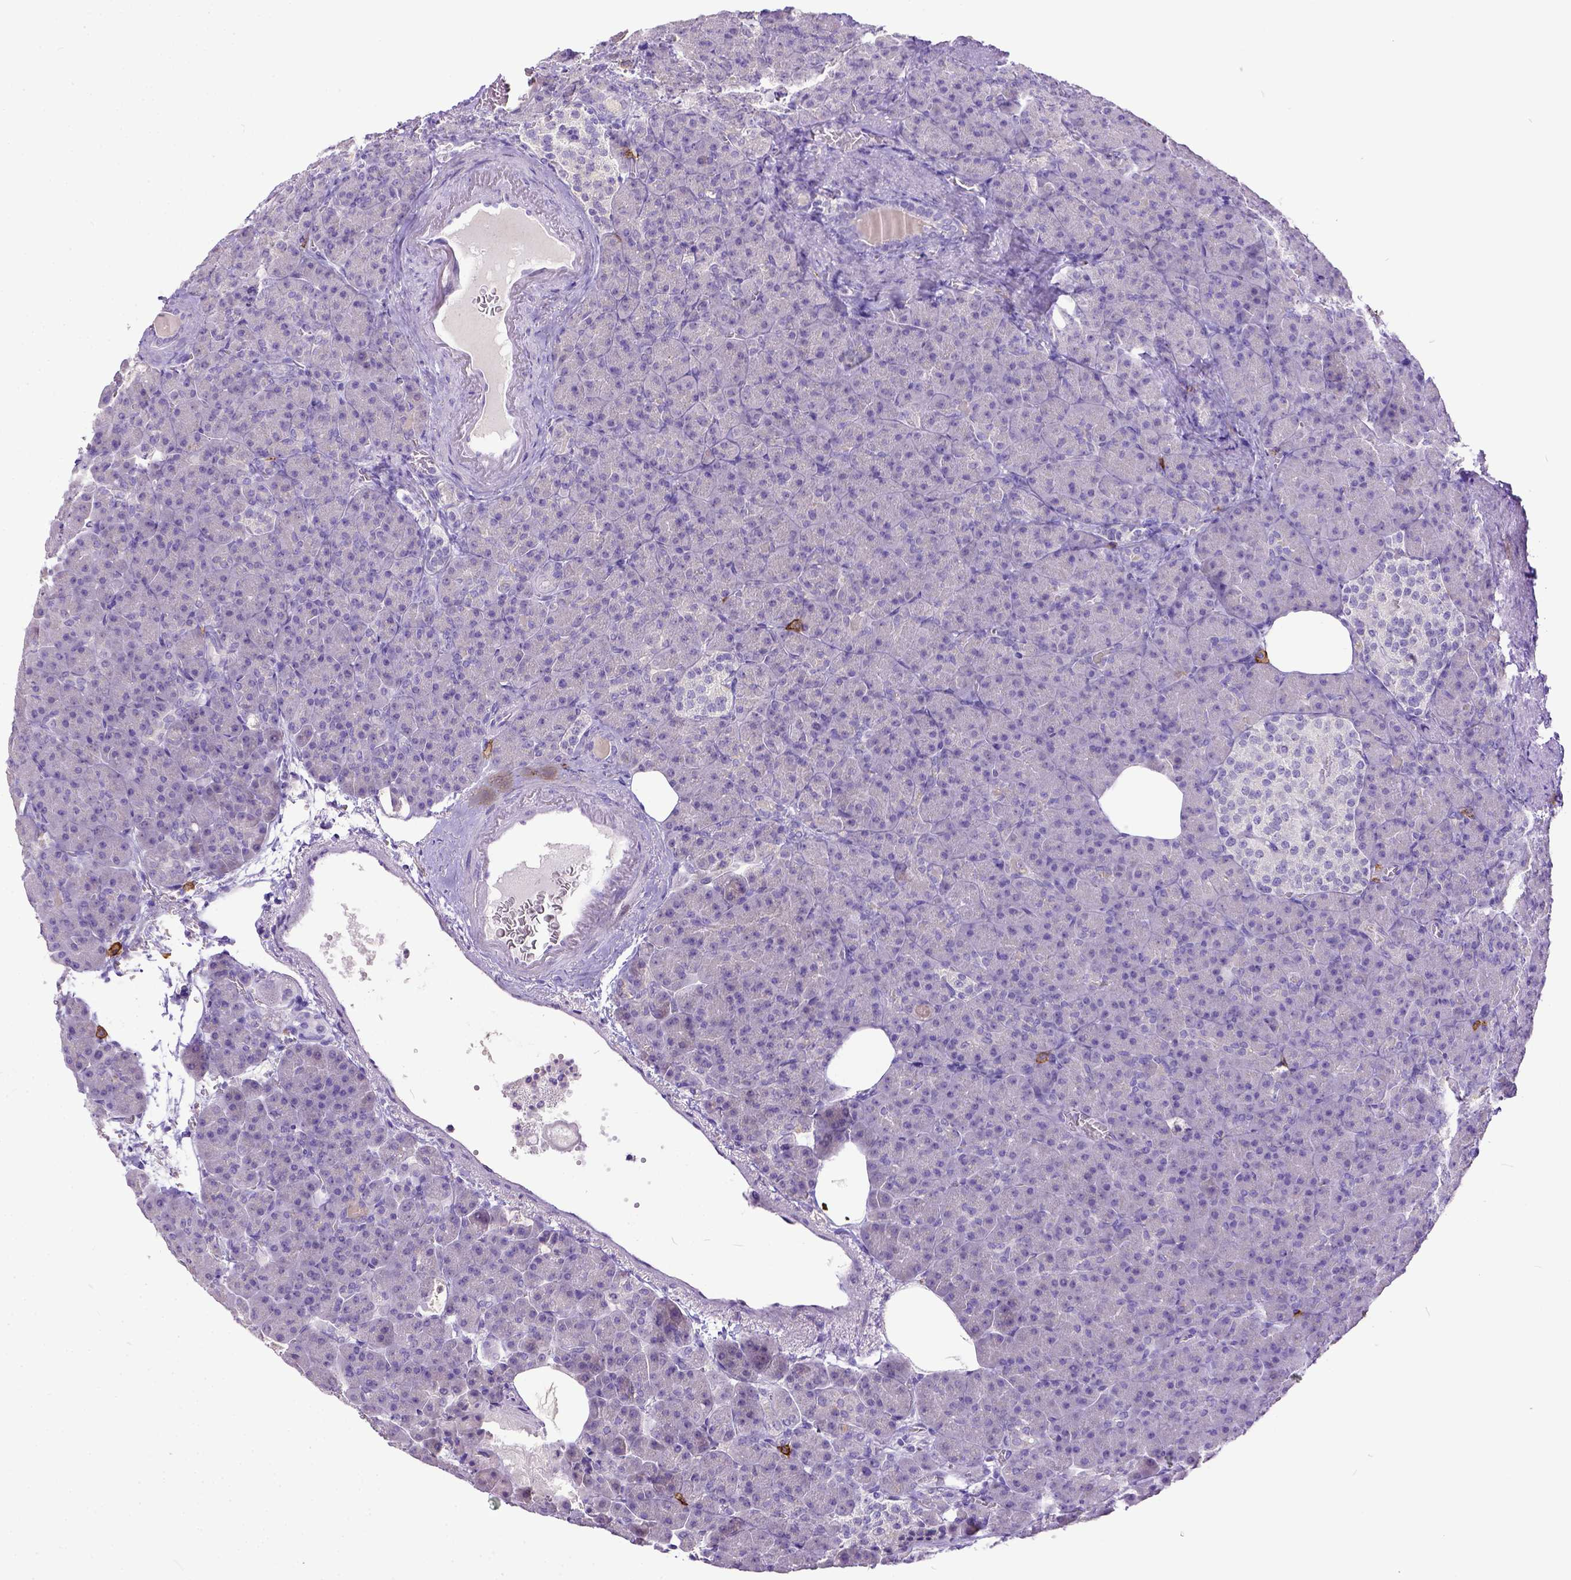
{"staining": {"intensity": "negative", "quantity": "none", "location": "none"}, "tissue": "pancreas", "cell_type": "Exocrine glandular cells", "image_type": "normal", "snomed": [{"axis": "morphology", "description": "Normal tissue, NOS"}, {"axis": "topography", "description": "Pancreas"}], "caption": "DAB (3,3'-diaminobenzidine) immunohistochemical staining of normal pancreas displays no significant positivity in exocrine glandular cells.", "gene": "KIT", "patient": {"sex": "female", "age": 74}}